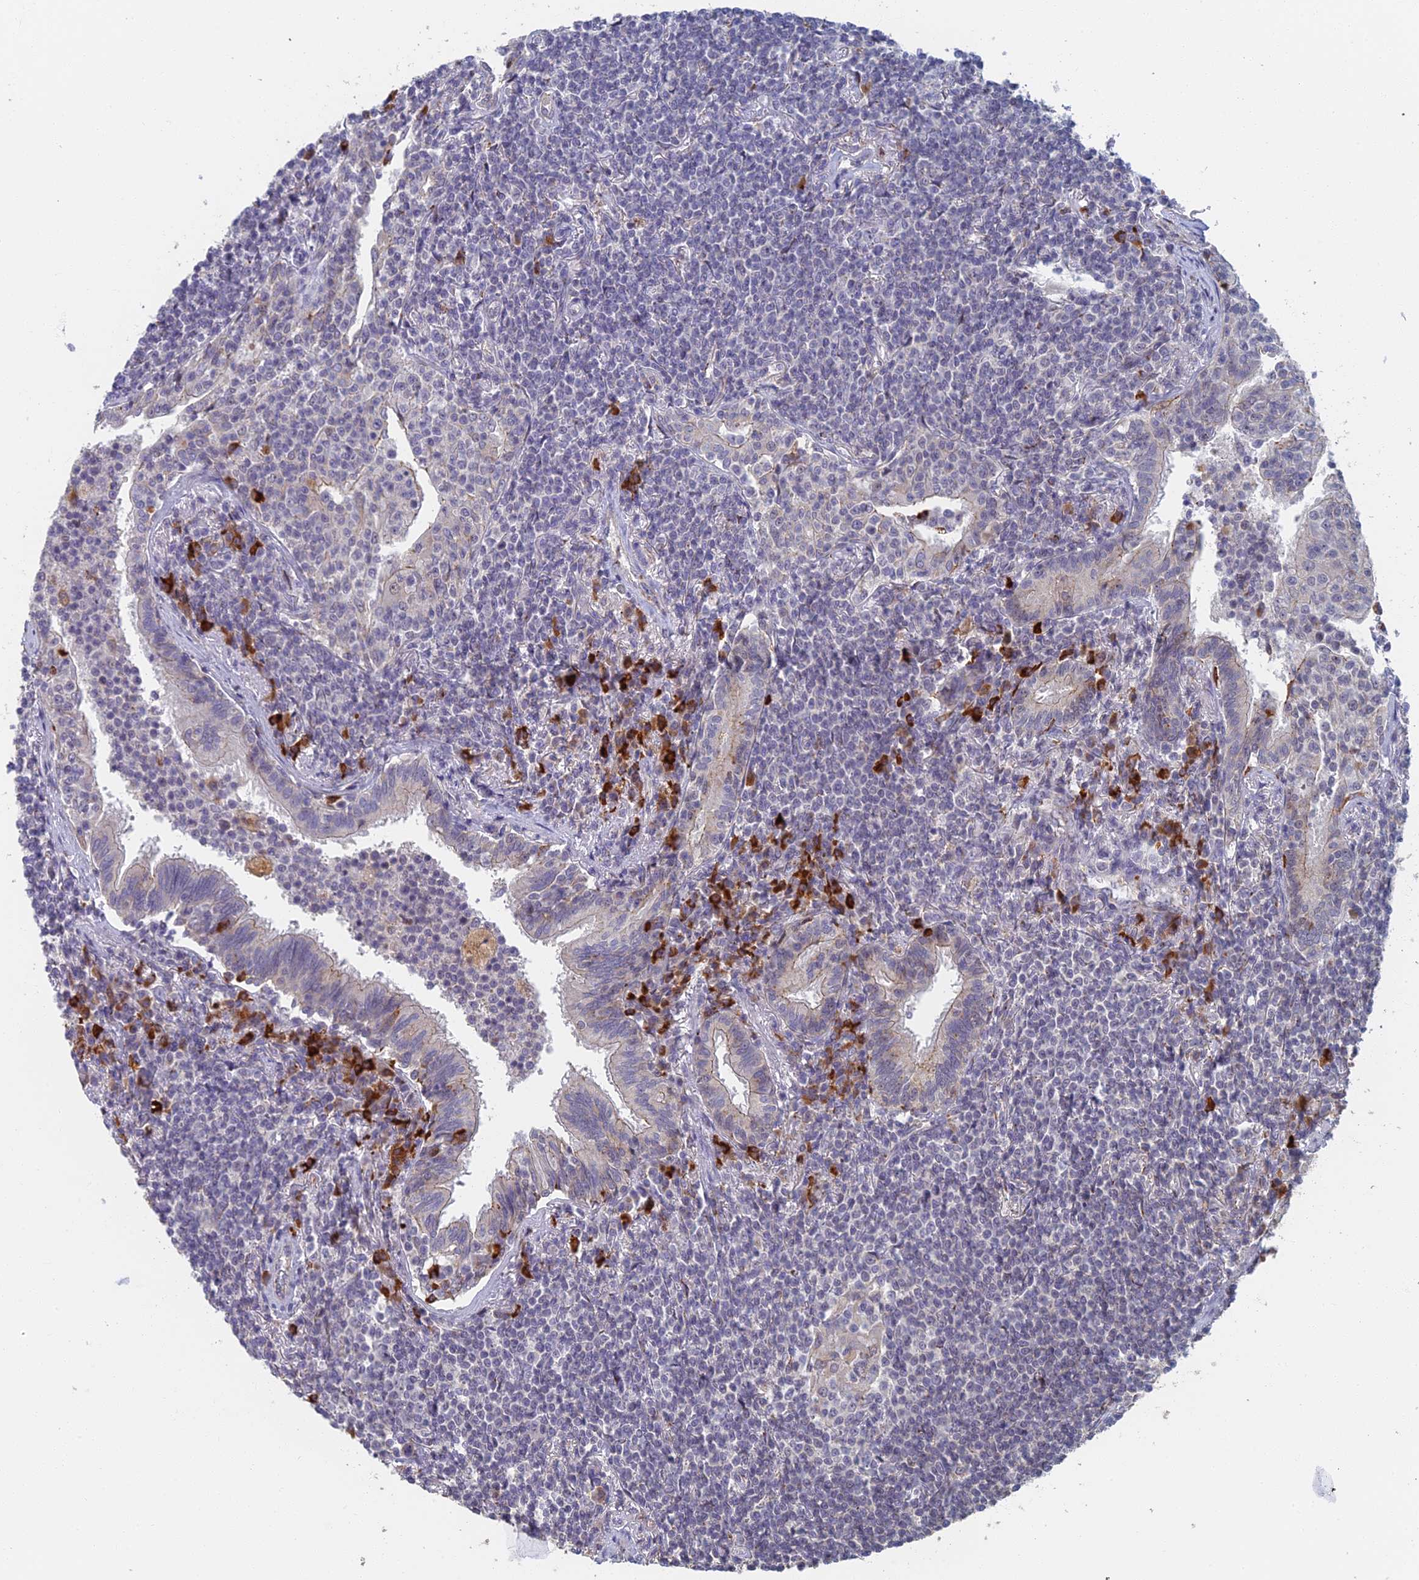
{"staining": {"intensity": "negative", "quantity": "none", "location": "none"}, "tissue": "lymphoma", "cell_type": "Tumor cells", "image_type": "cancer", "snomed": [{"axis": "morphology", "description": "Malignant lymphoma, non-Hodgkin's type, Low grade"}, {"axis": "topography", "description": "Lung"}], "caption": "Image shows no protein expression in tumor cells of lymphoma tissue.", "gene": "GPATCH1", "patient": {"sex": "female", "age": 71}}